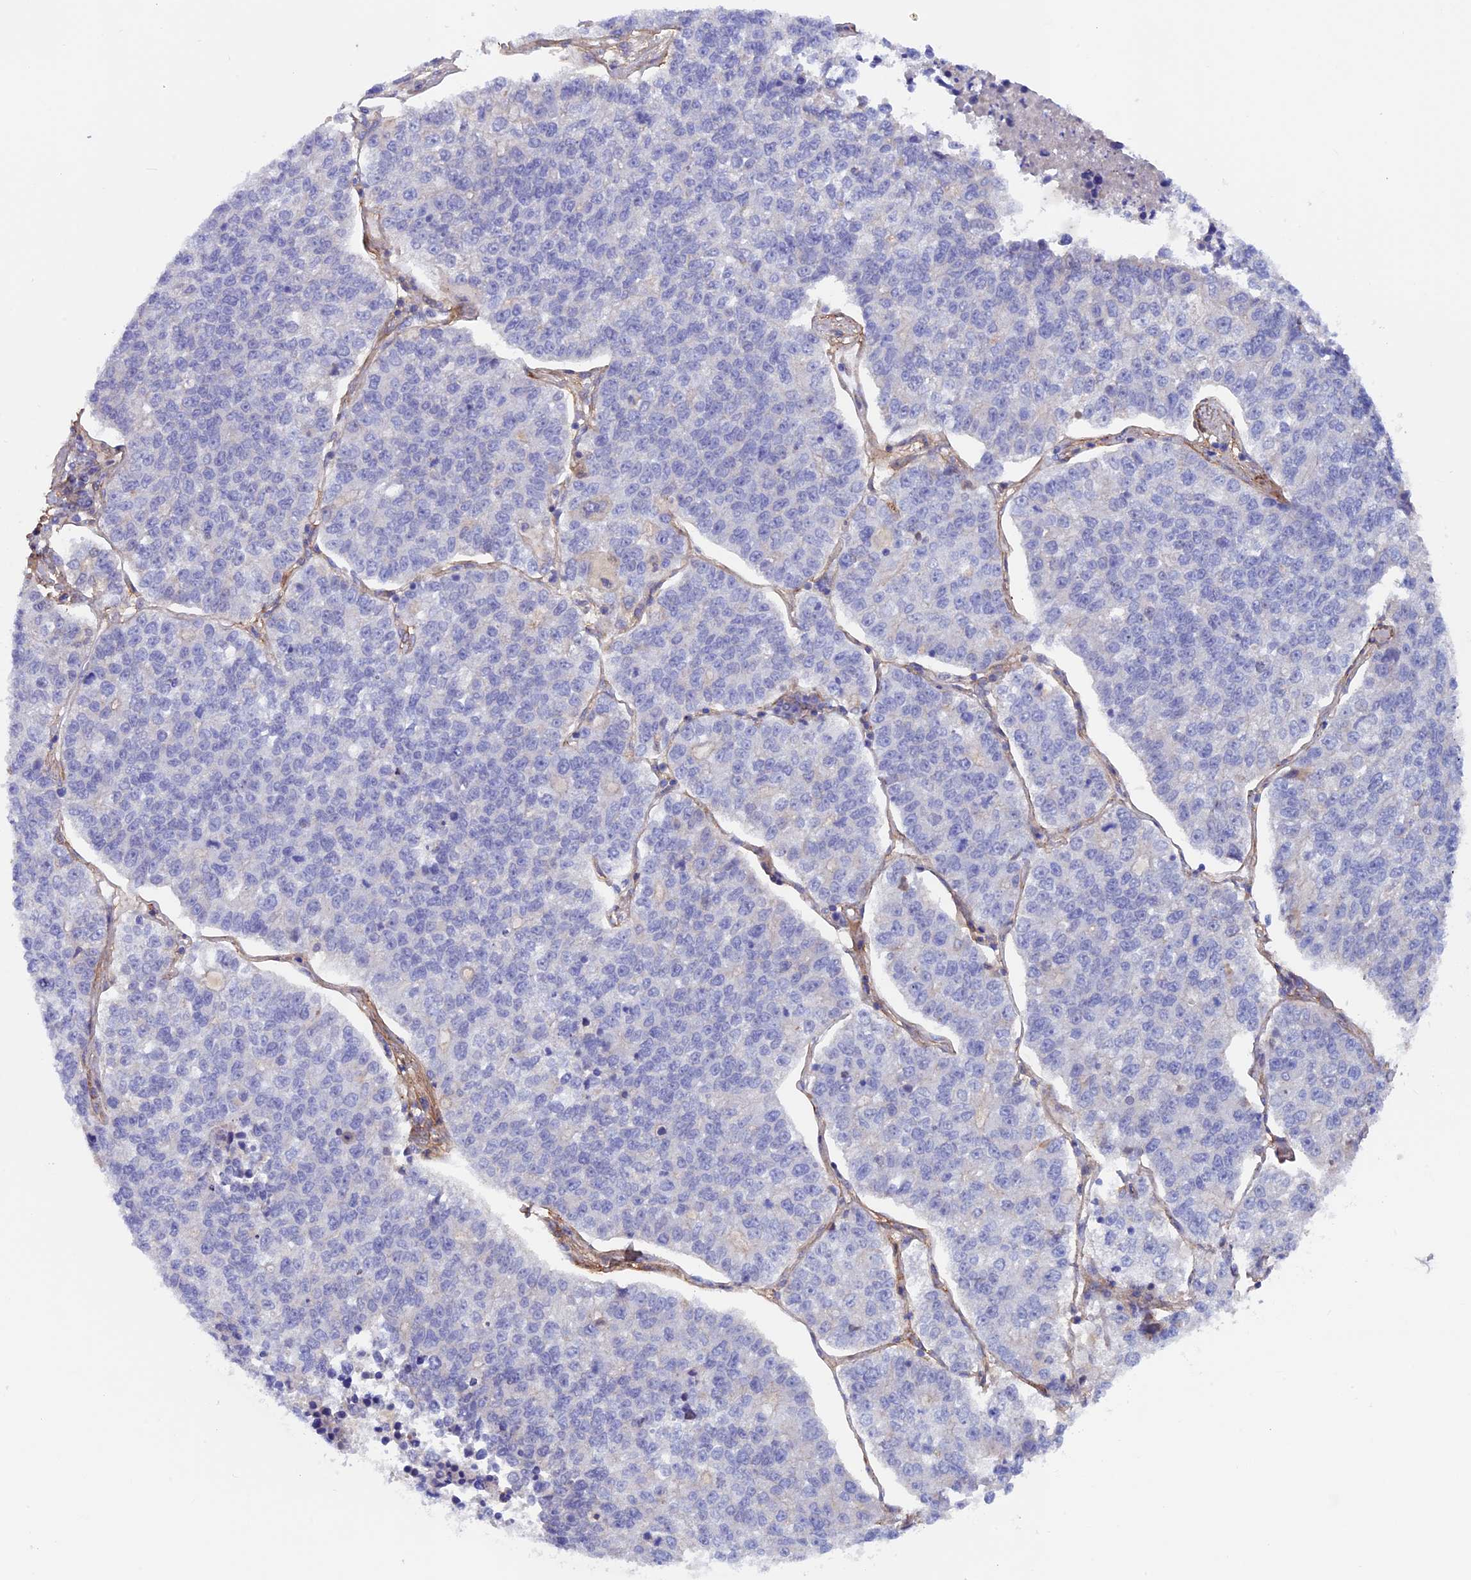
{"staining": {"intensity": "negative", "quantity": "none", "location": "none"}, "tissue": "lung cancer", "cell_type": "Tumor cells", "image_type": "cancer", "snomed": [{"axis": "morphology", "description": "Adenocarcinoma, NOS"}, {"axis": "topography", "description": "Lung"}], "caption": "A high-resolution micrograph shows immunohistochemistry staining of lung cancer, which demonstrates no significant staining in tumor cells.", "gene": "COL4A3", "patient": {"sex": "male", "age": 49}}